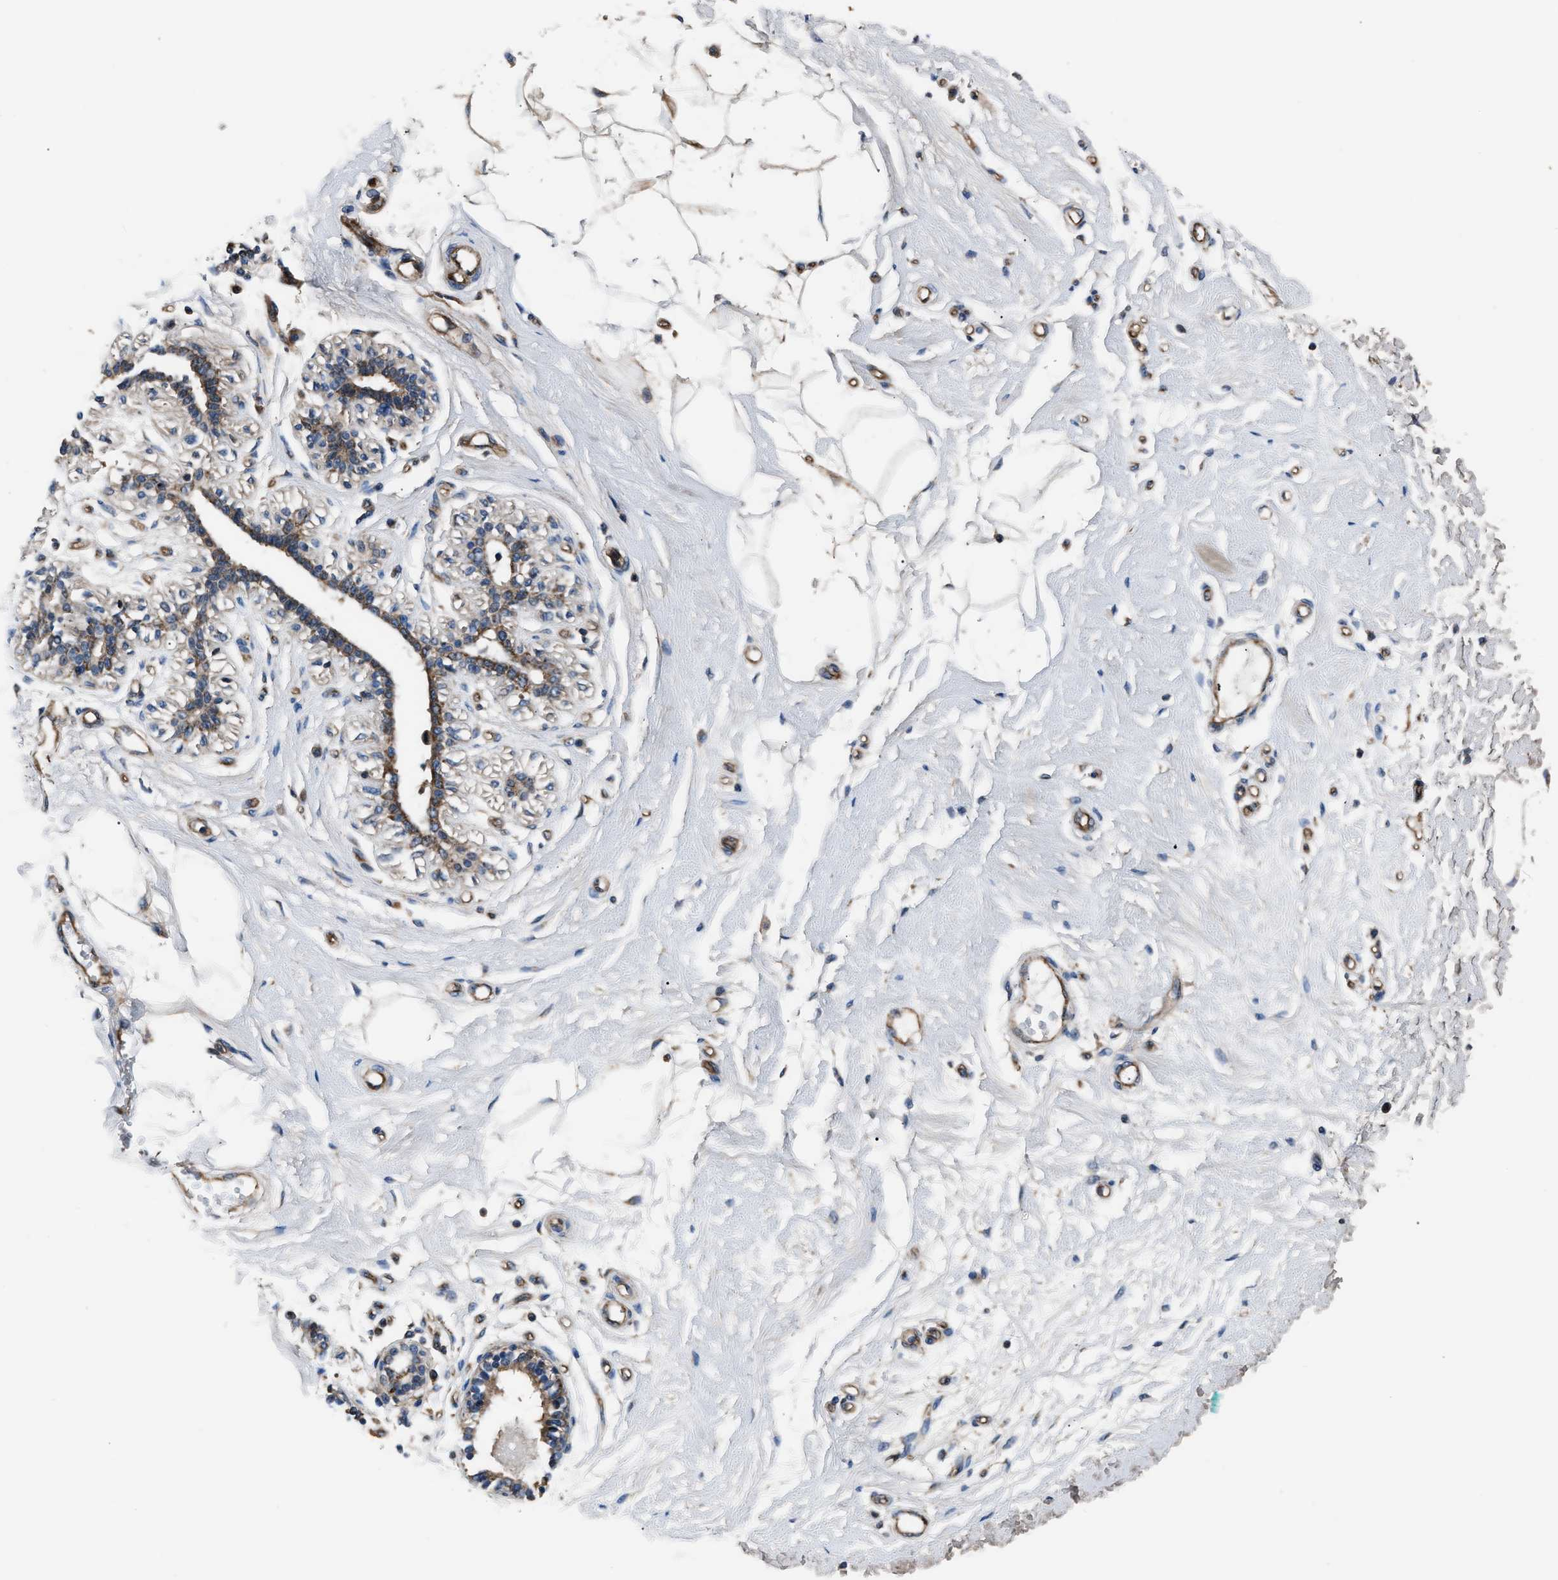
{"staining": {"intensity": "negative", "quantity": "none", "location": "none"}, "tissue": "breast", "cell_type": "Adipocytes", "image_type": "normal", "snomed": [{"axis": "morphology", "description": "Normal tissue, NOS"}, {"axis": "morphology", "description": "Lobular carcinoma"}, {"axis": "topography", "description": "Breast"}], "caption": "Adipocytes show no significant positivity in benign breast.", "gene": "ENSG00000281039", "patient": {"sex": "female", "age": 59}}